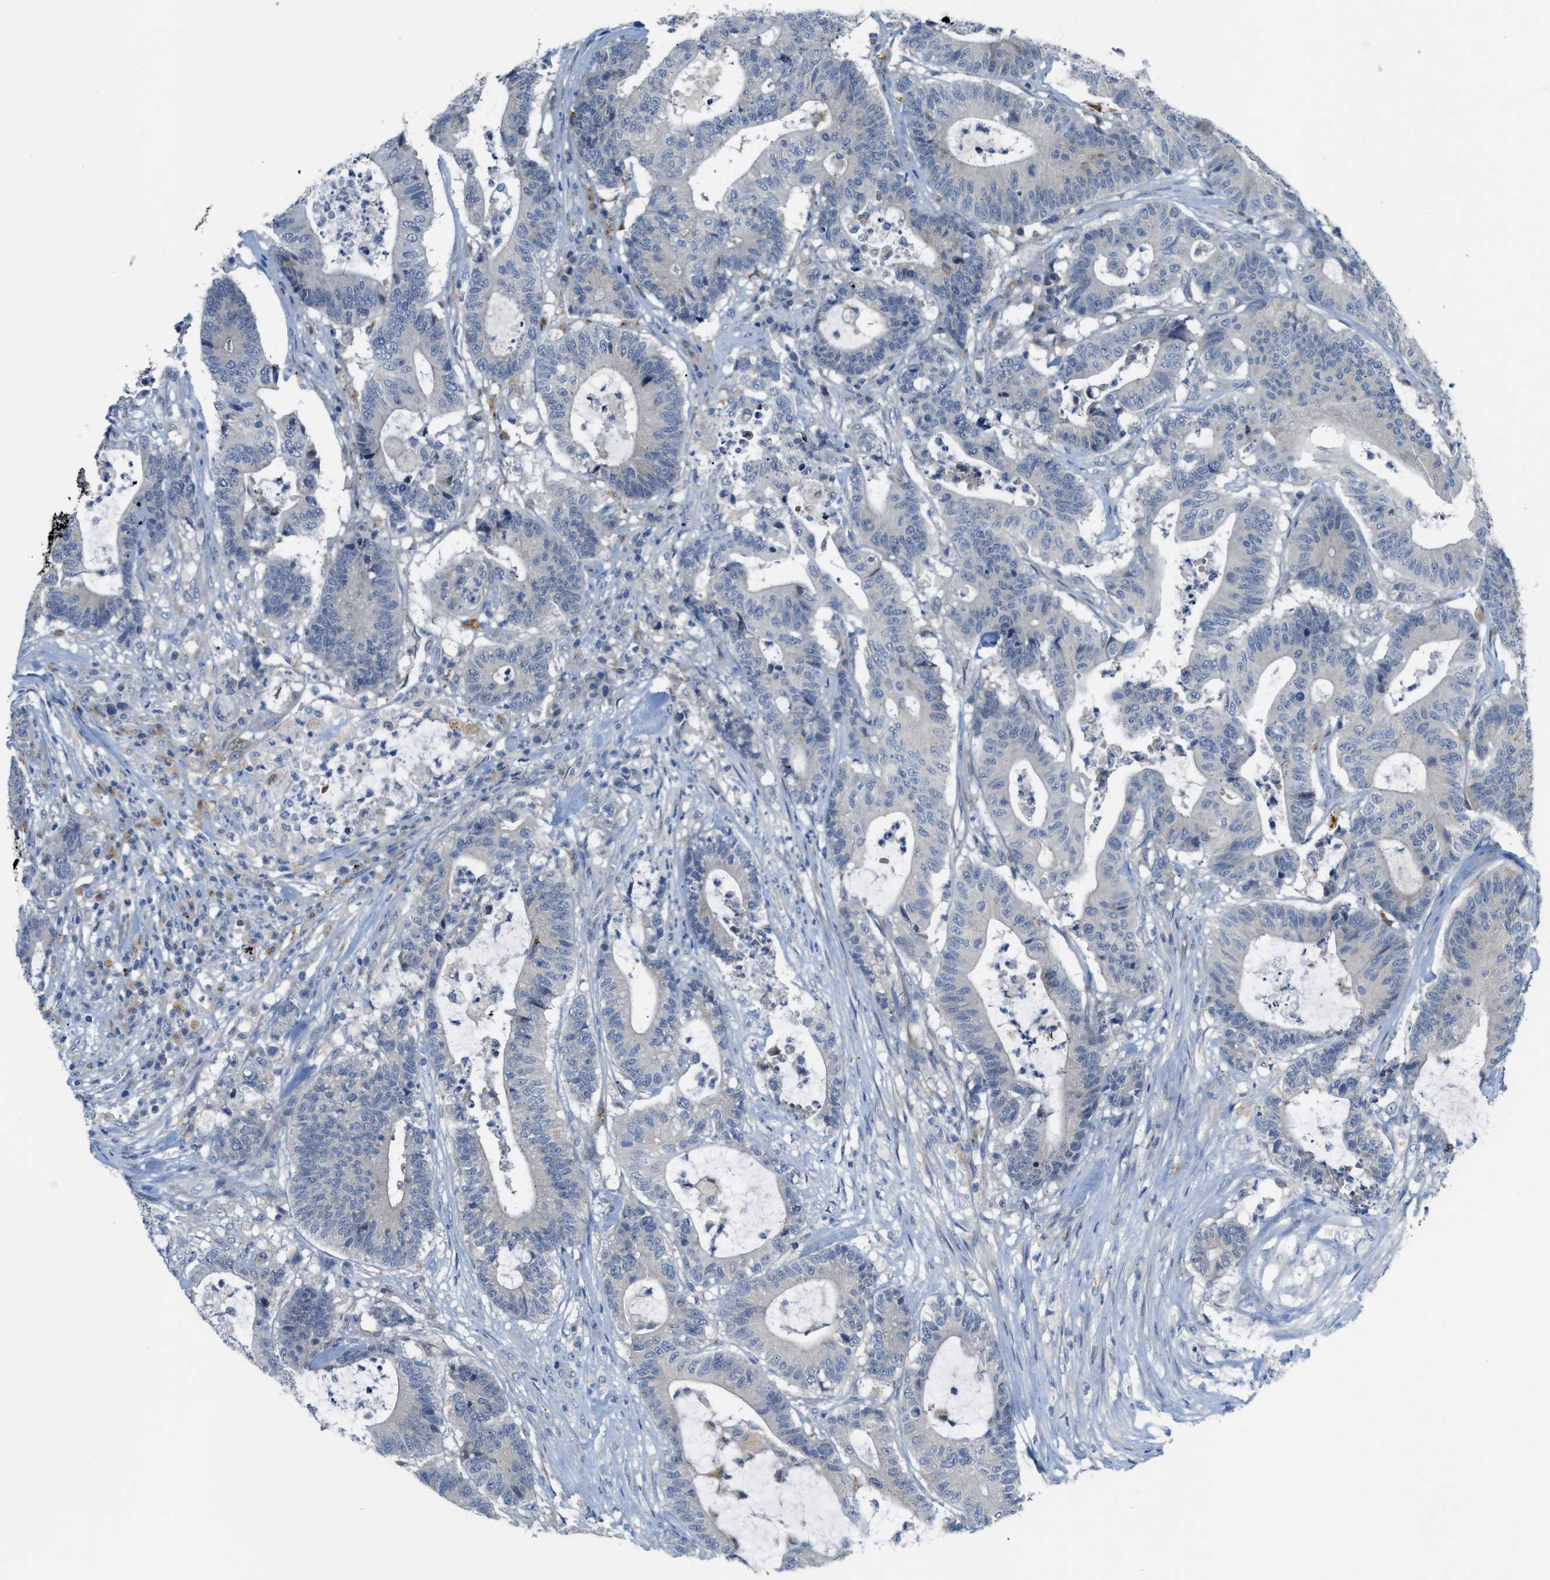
{"staining": {"intensity": "negative", "quantity": "none", "location": "none"}, "tissue": "colorectal cancer", "cell_type": "Tumor cells", "image_type": "cancer", "snomed": [{"axis": "morphology", "description": "Adenocarcinoma, NOS"}, {"axis": "topography", "description": "Colon"}], "caption": "An immunohistochemistry (IHC) image of colorectal cancer (adenocarcinoma) is shown. There is no staining in tumor cells of colorectal cancer (adenocarcinoma).", "gene": "KLHDC10", "patient": {"sex": "female", "age": 84}}